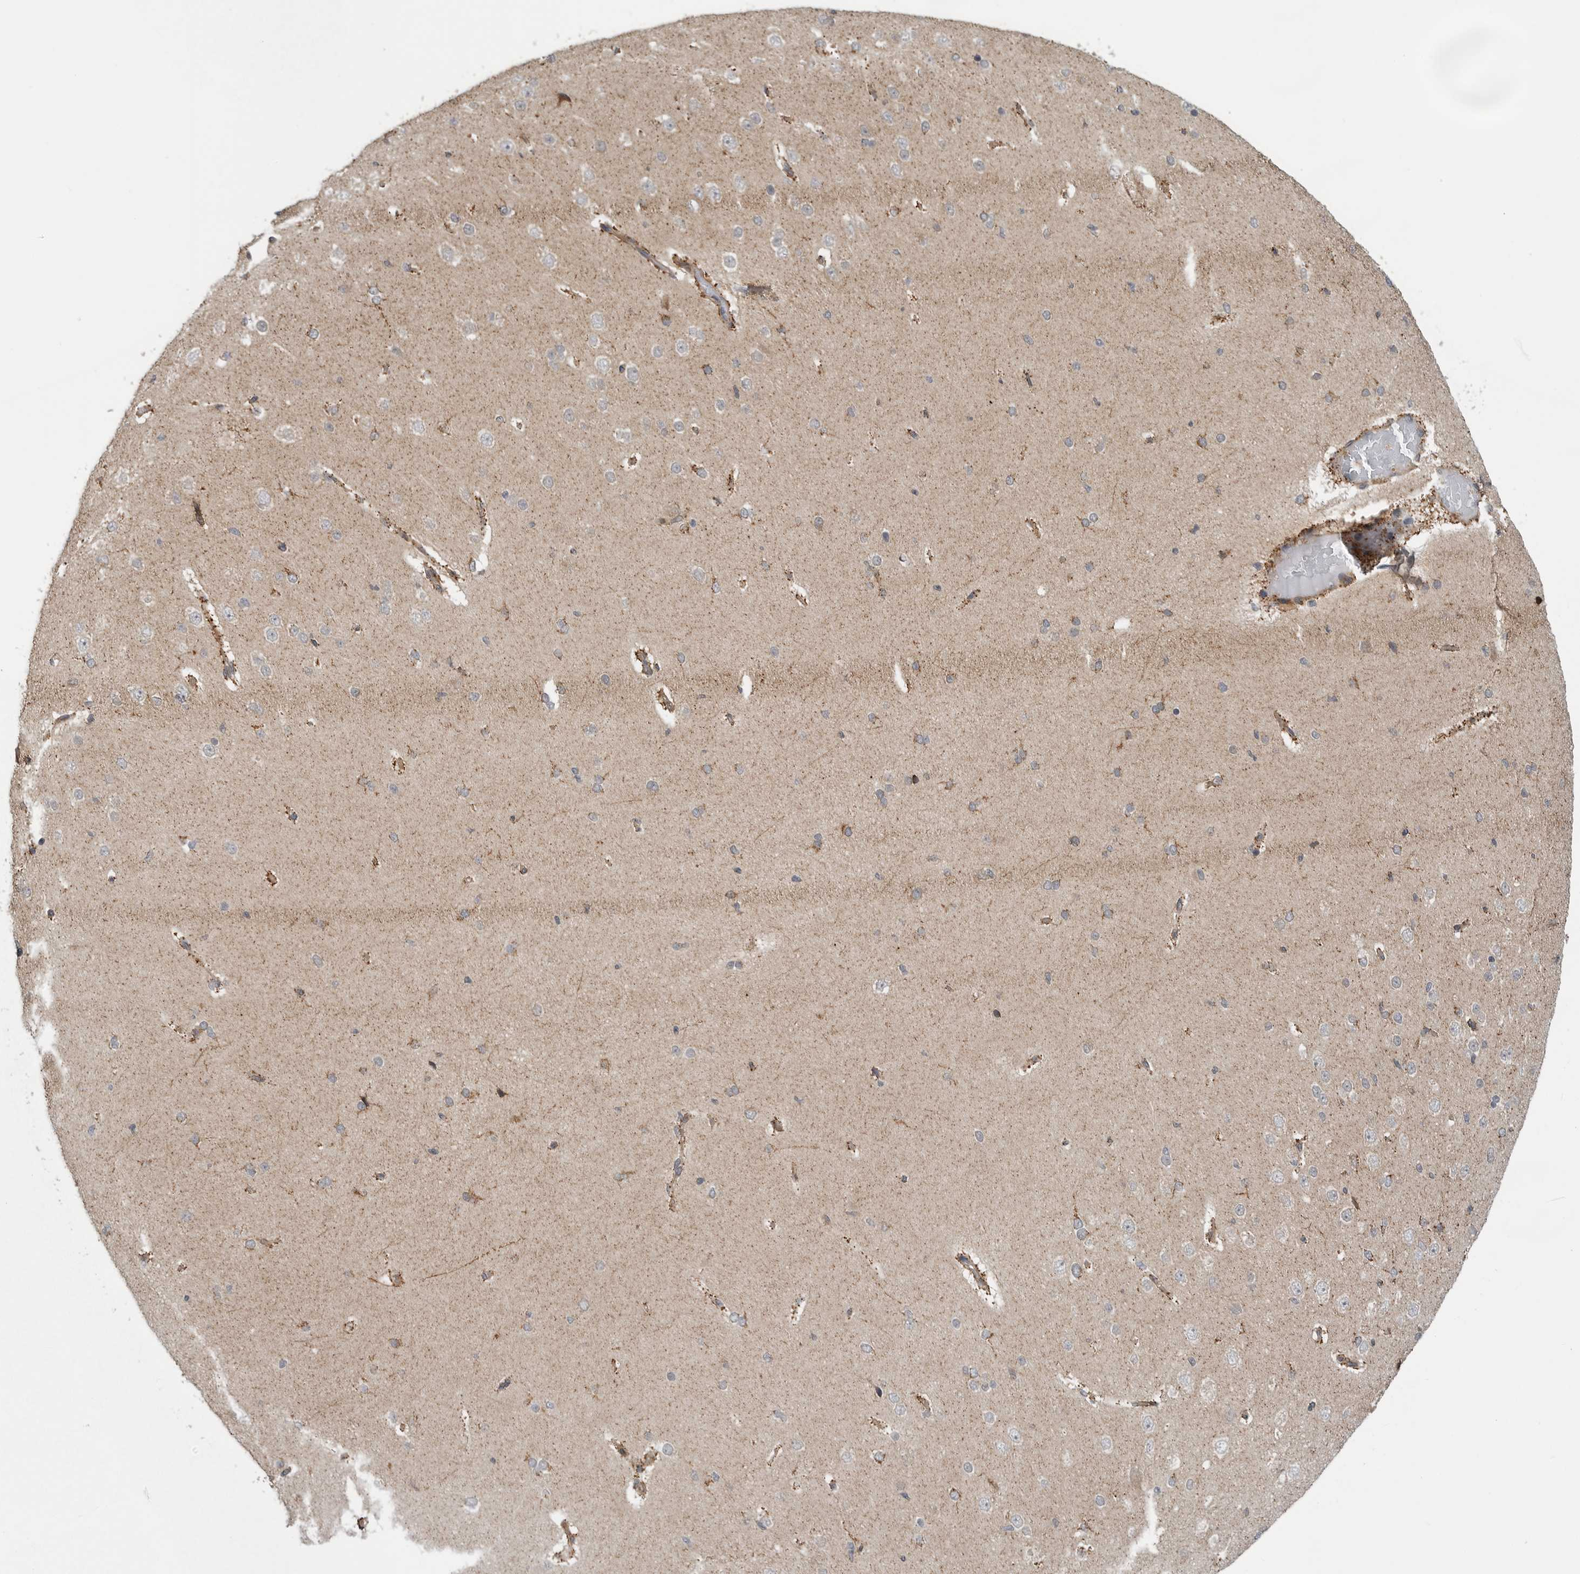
{"staining": {"intensity": "weak", "quantity": ">75%", "location": "cytoplasmic/membranous"}, "tissue": "cerebral cortex", "cell_type": "Endothelial cells", "image_type": "normal", "snomed": [{"axis": "morphology", "description": "Normal tissue, NOS"}, {"axis": "morphology", "description": "Developmental malformation"}, {"axis": "topography", "description": "Cerebral cortex"}], "caption": "Cerebral cortex stained for a protein demonstrates weak cytoplasmic/membranous positivity in endothelial cells. (DAB (3,3'-diaminobenzidine) = brown stain, brightfield microscopy at high magnification).", "gene": "LRRC45", "patient": {"sex": "female", "age": 30}}